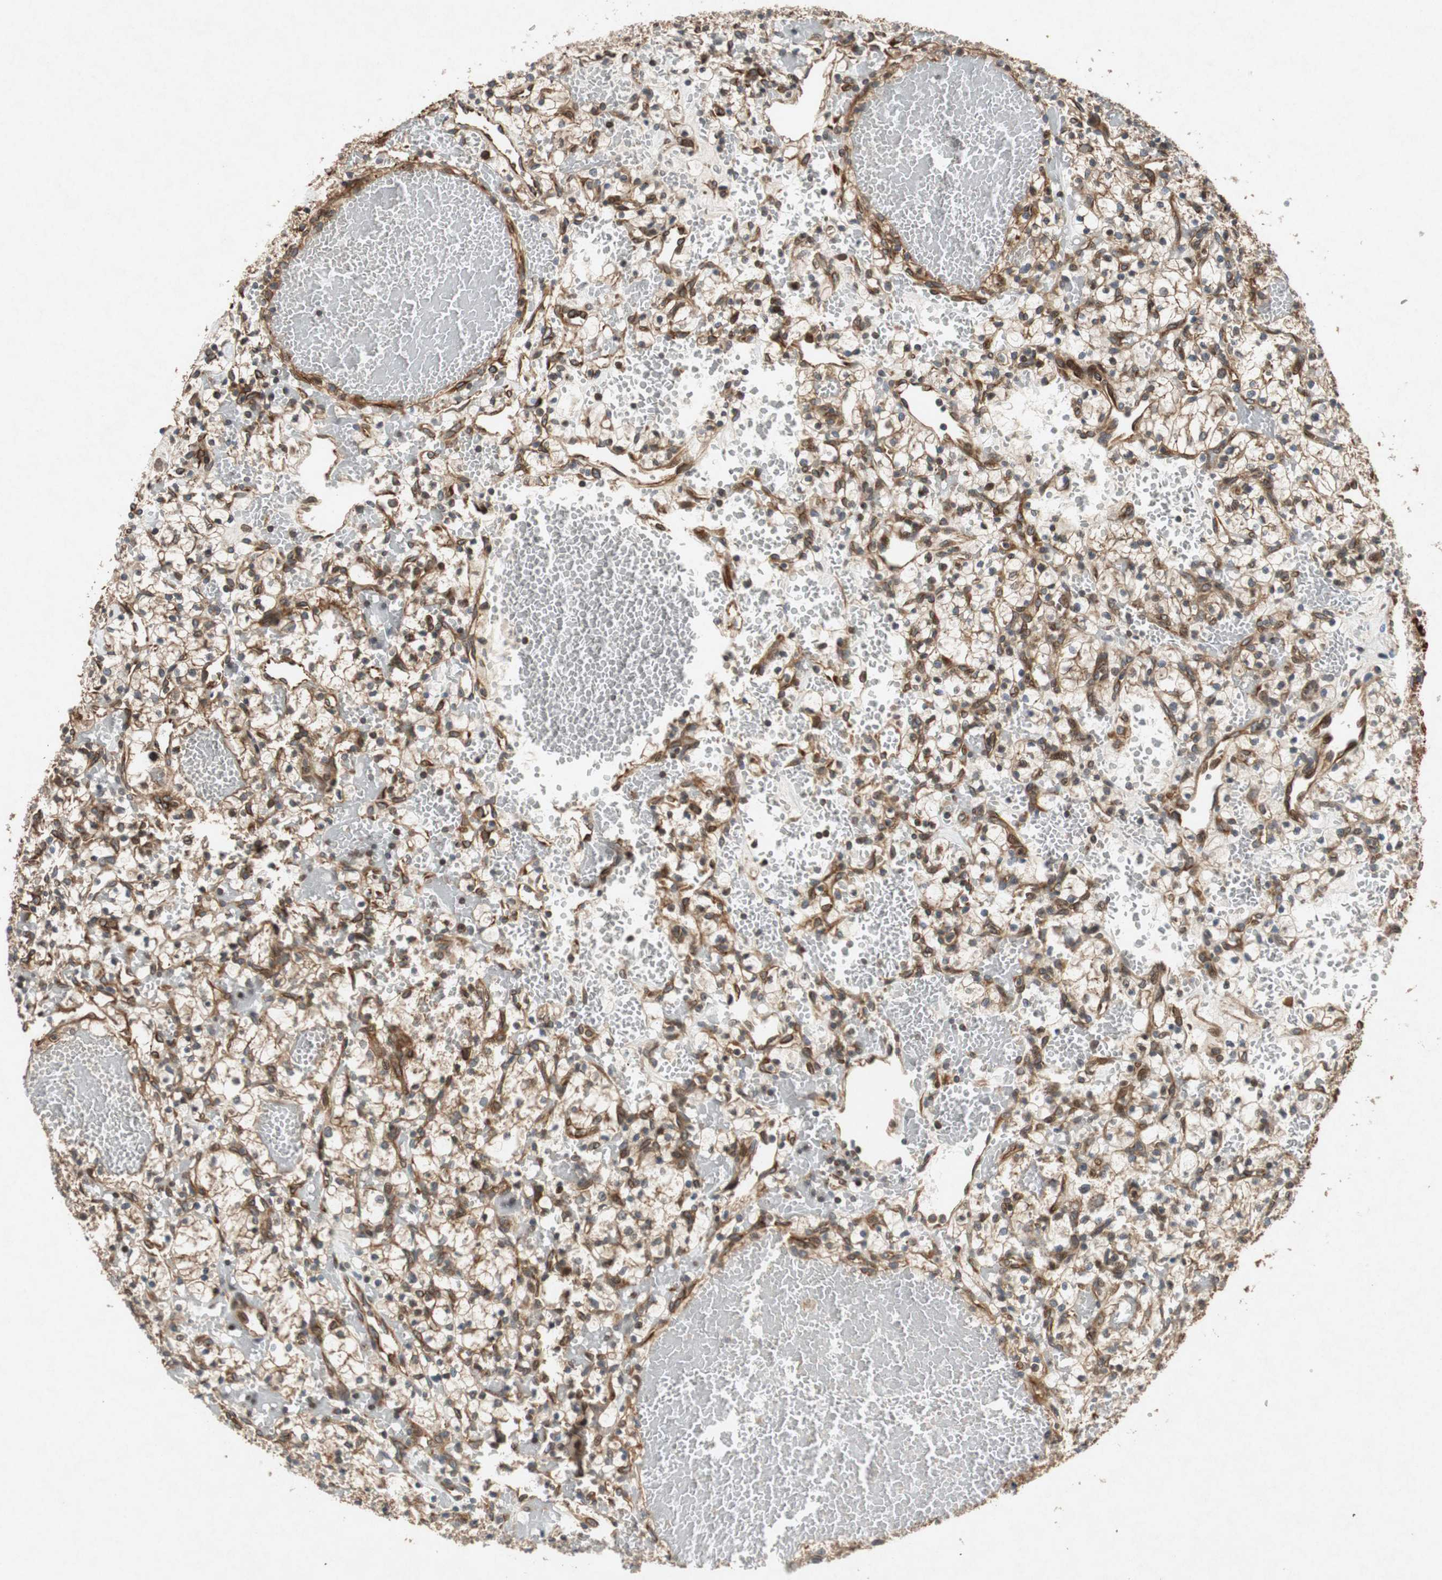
{"staining": {"intensity": "strong", "quantity": "25%-75%", "location": "cytoplasmic/membranous"}, "tissue": "renal cancer", "cell_type": "Tumor cells", "image_type": "cancer", "snomed": [{"axis": "morphology", "description": "Adenocarcinoma, NOS"}, {"axis": "topography", "description": "Kidney"}], "caption": "The immunohistochemical stain highlights strong cytoplasmic/membranous expression in tumor cells of renal cancer tissue.", "gene": "TUBA4A", "patient": {"sex": "female", "age": 60}}